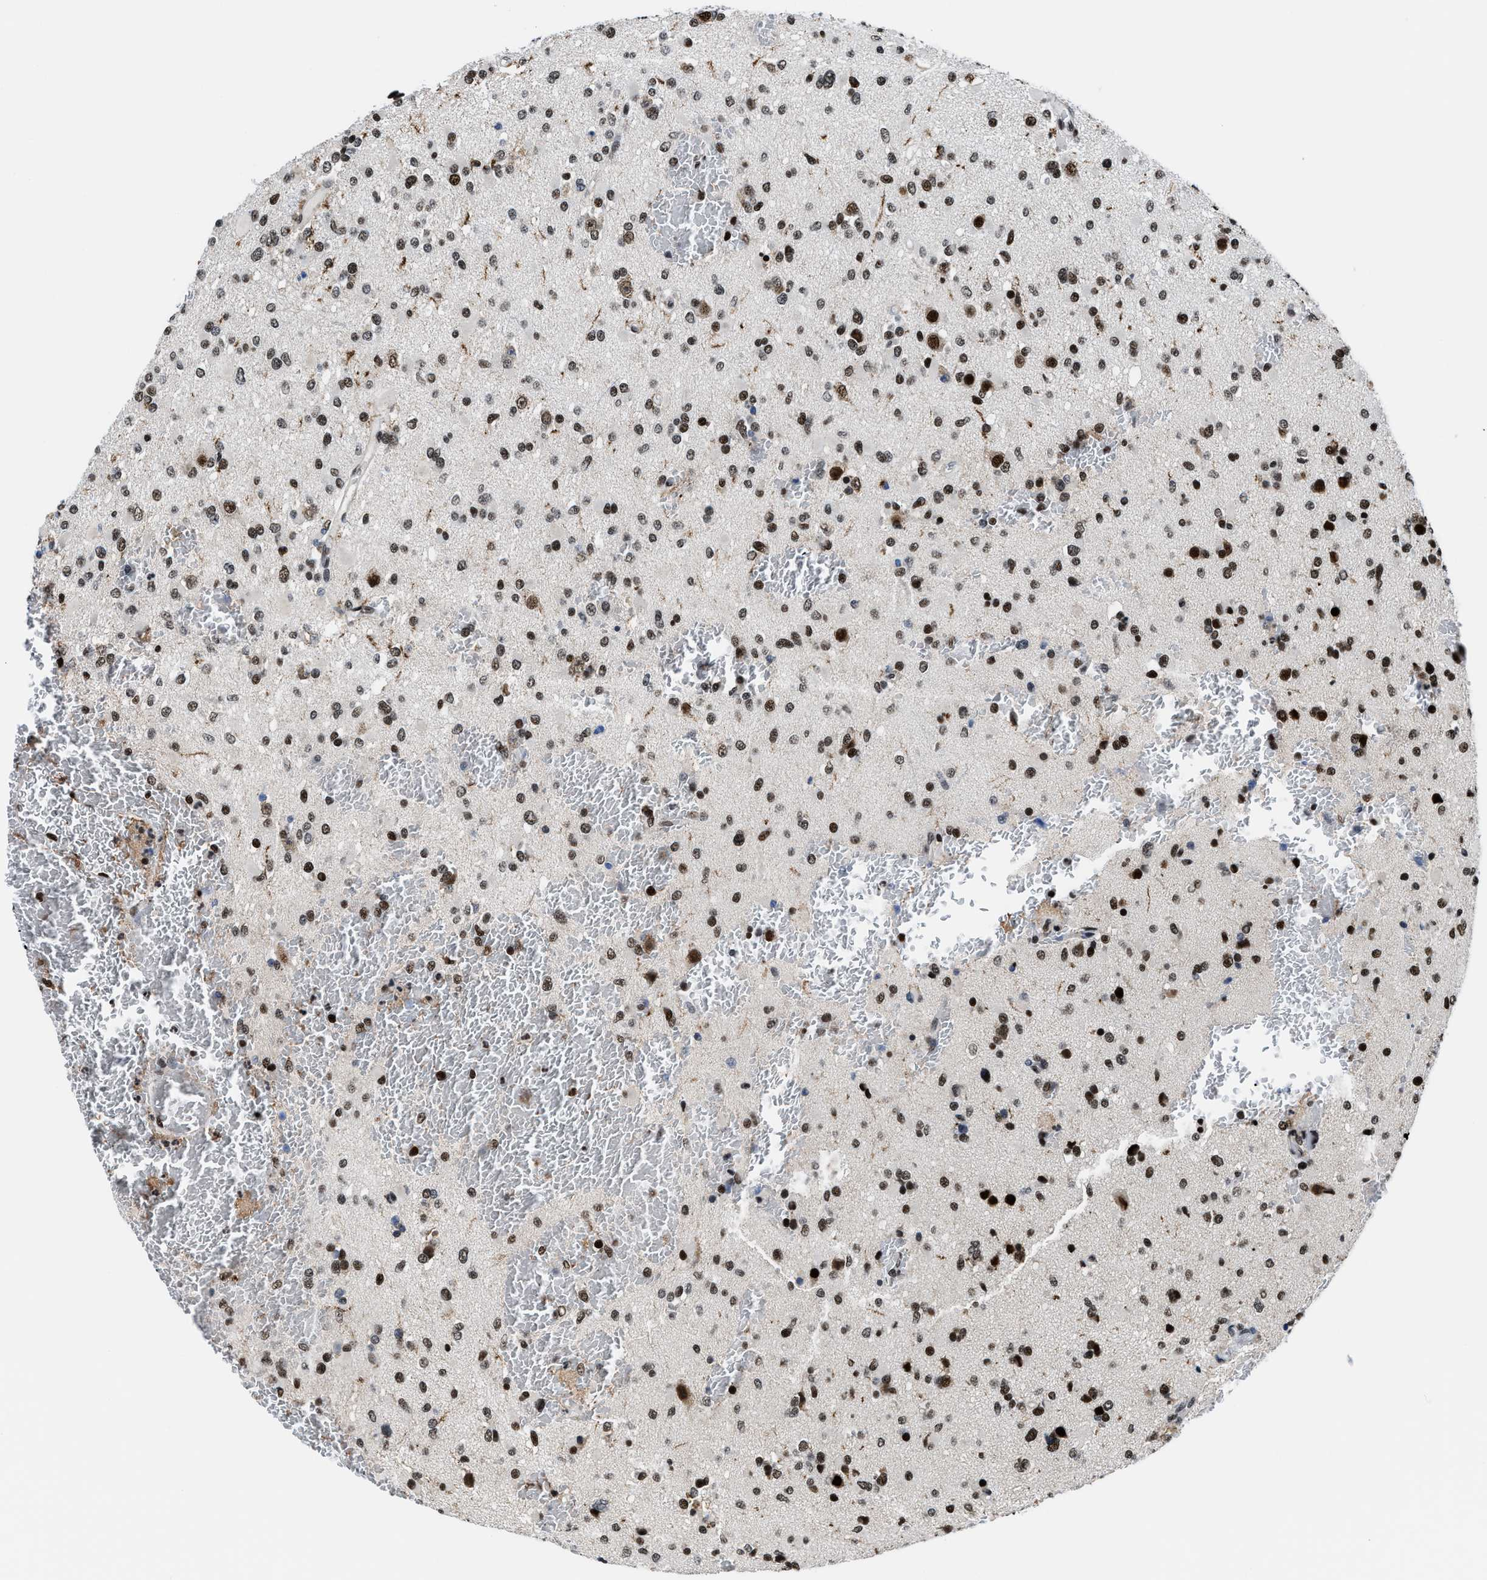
{"staining": {"intensity": "strong", "quantity": ">75%", "location": "nuclear"}, "tissue": "glioma", "cell_type": "Tumor cells", "image_type": "cancer", "snomed": [{"axis": "morphology", "description": "Glioma, malignant, Low grade"}, {"axis": "topography", "description": "Brain"}], "caption": "The histopathology image reveals a brown stain indicating the presence of a protein in the nuclear of tumor cells in malignant low-grade glioma.", "gene": "HNRNPH2", "patient": {"sex": "female", "age": 22}}